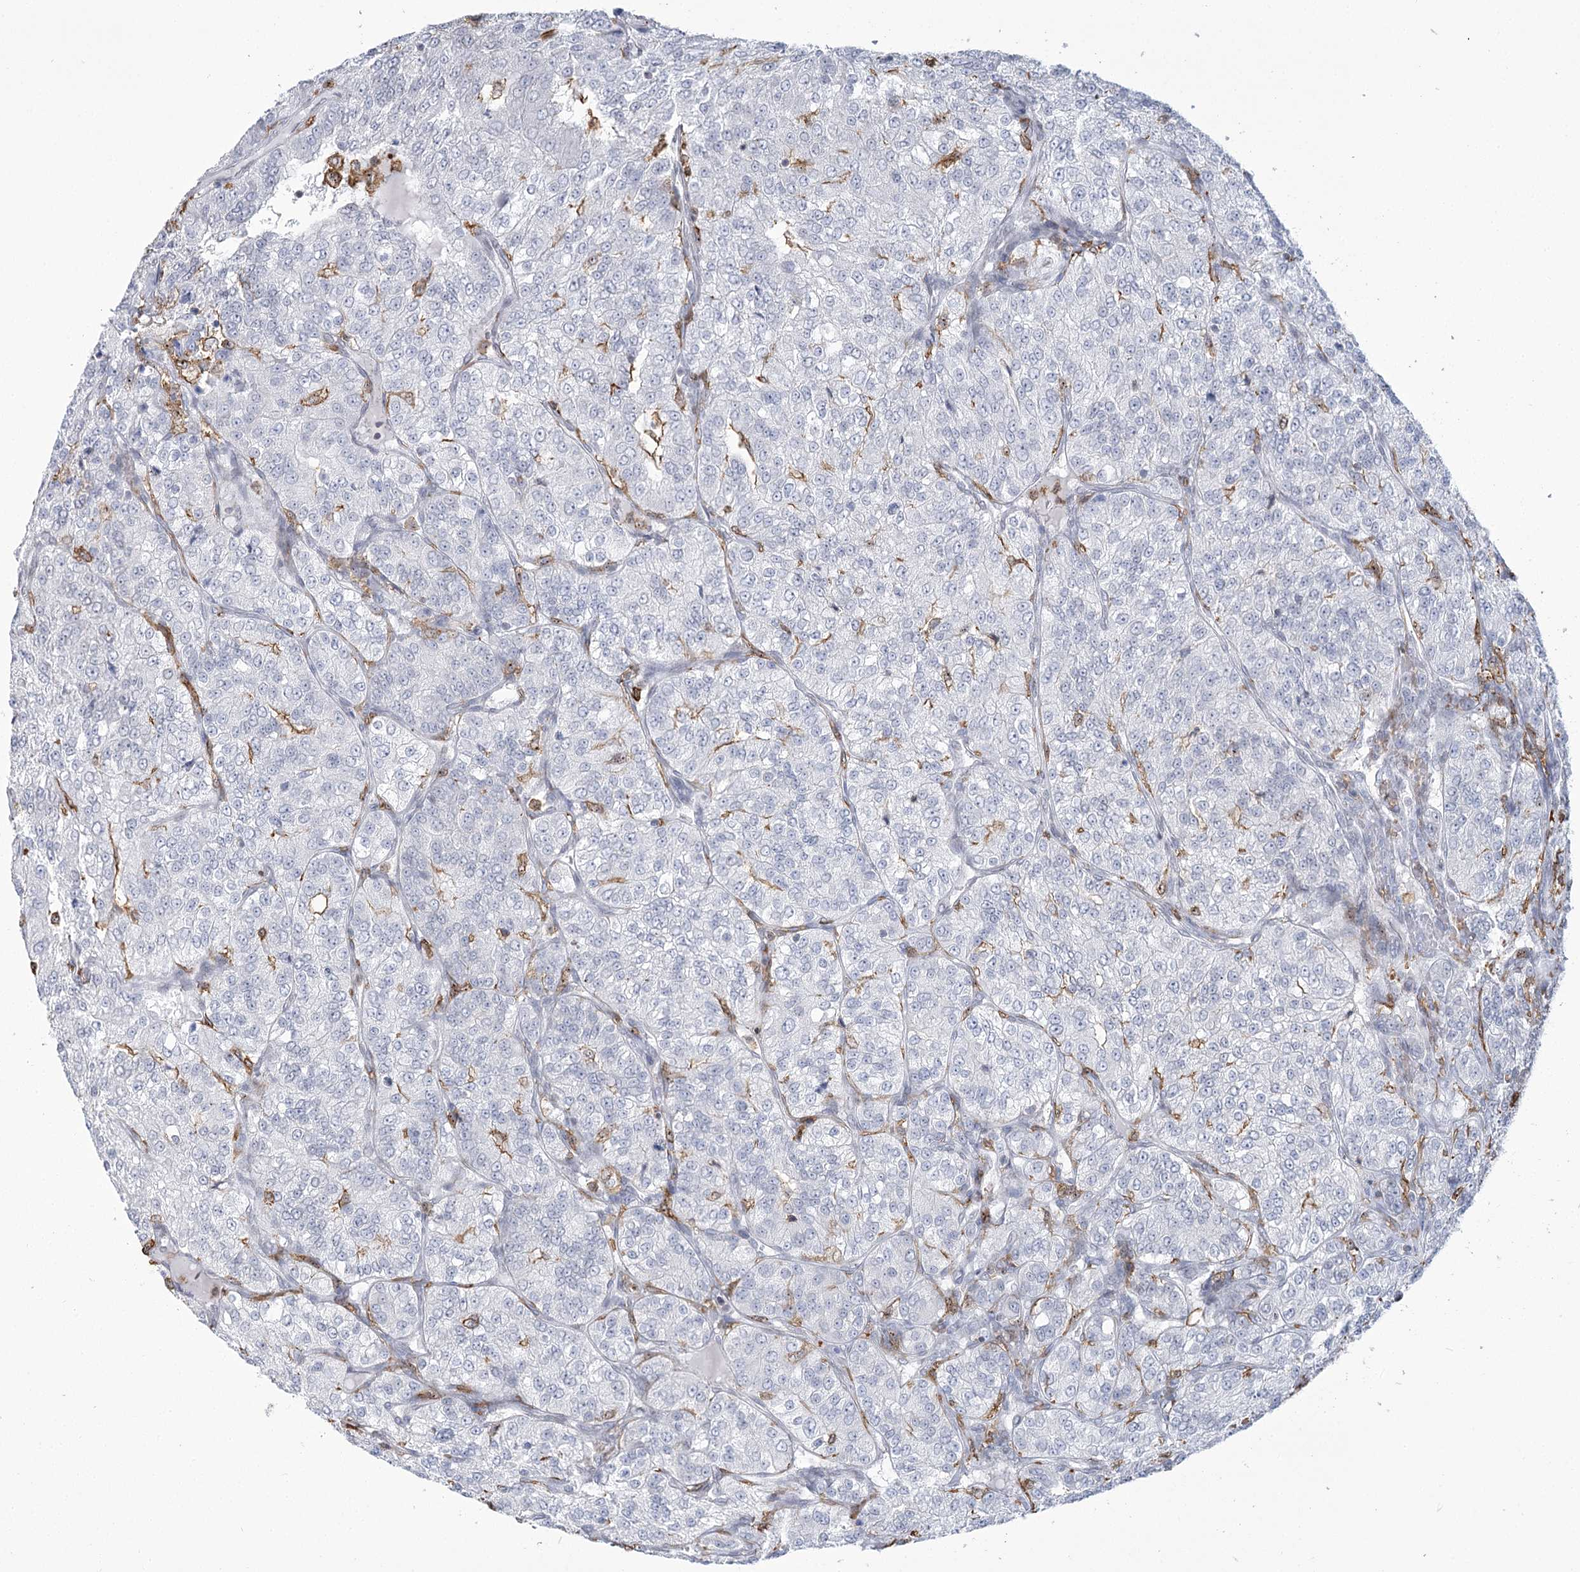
{"staining": {"intensity": "negative", "quantity": "none", "location": "none"}, "tissue": "renal cancer", "cell_type": "Tumor cells", "image_type": "cancer", "snomed": [{"axis": "morphology", "description": "Adenocarcinoma, NOS"}, {"axis": "topography", "description": "Kidney"}], "caption": "Immunohistochemical staining of renal cancer displays no significant positivity in tumor cells.", "gene": "C11orf1", "patient": {"sex": "female", "age": 63}}